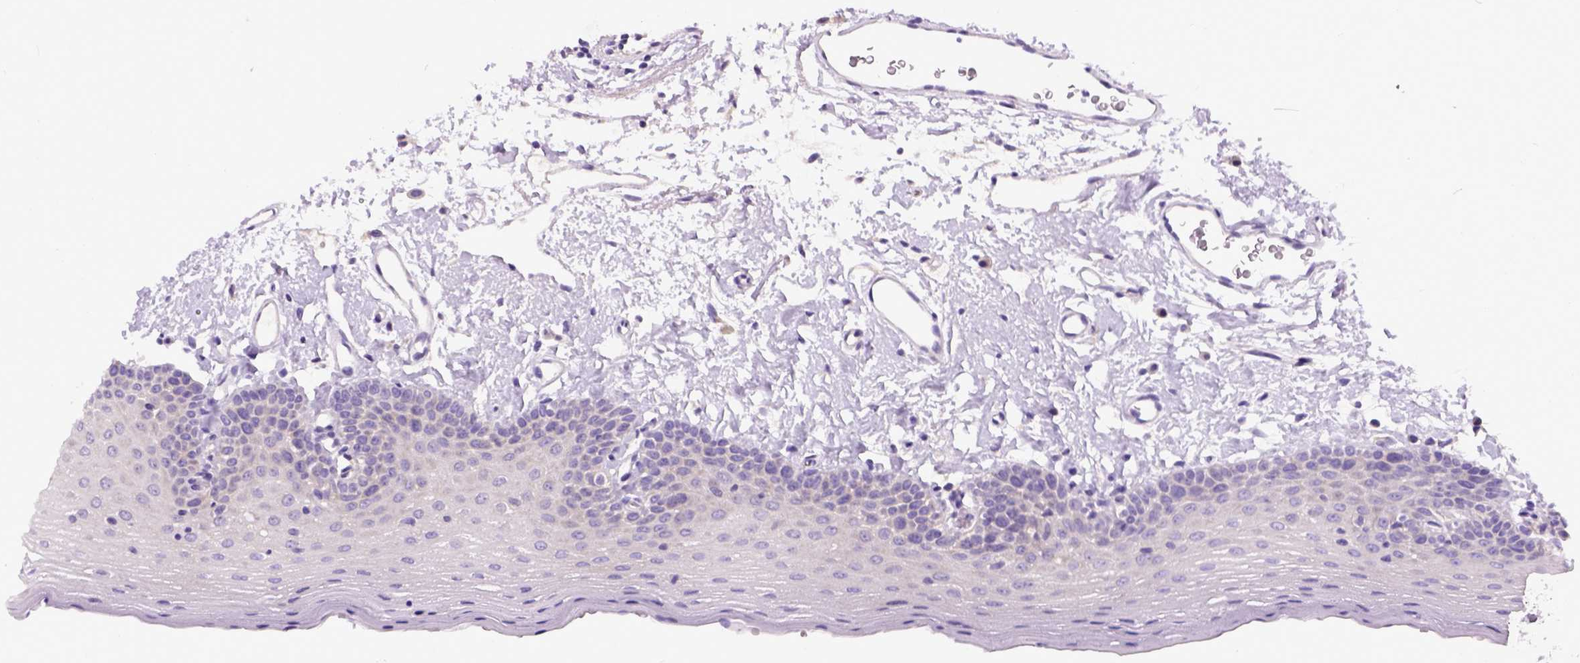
{"staining": {"intensity": "negative", "quantity": "none", "location": "none"}, "tissue": "oral mucosa", "cell_type": "Squamous epithelial cells", "image_type": "normal", "snomed": [{"axis": "morphology", "description": "Normal tissue, NOS"}, {"axis": "topography", "description": "Oral tissue"}], "caption": "Immunohistochemistry micrograph of benign oral mucosa: human oral mucosa stained with DAB (3,3'-diaminobenzidine) demonstrates no significant protein positivity in squamous epithelial cells.", "gene": "NEK5", "patient": {"sex": "male", "age": 66}}